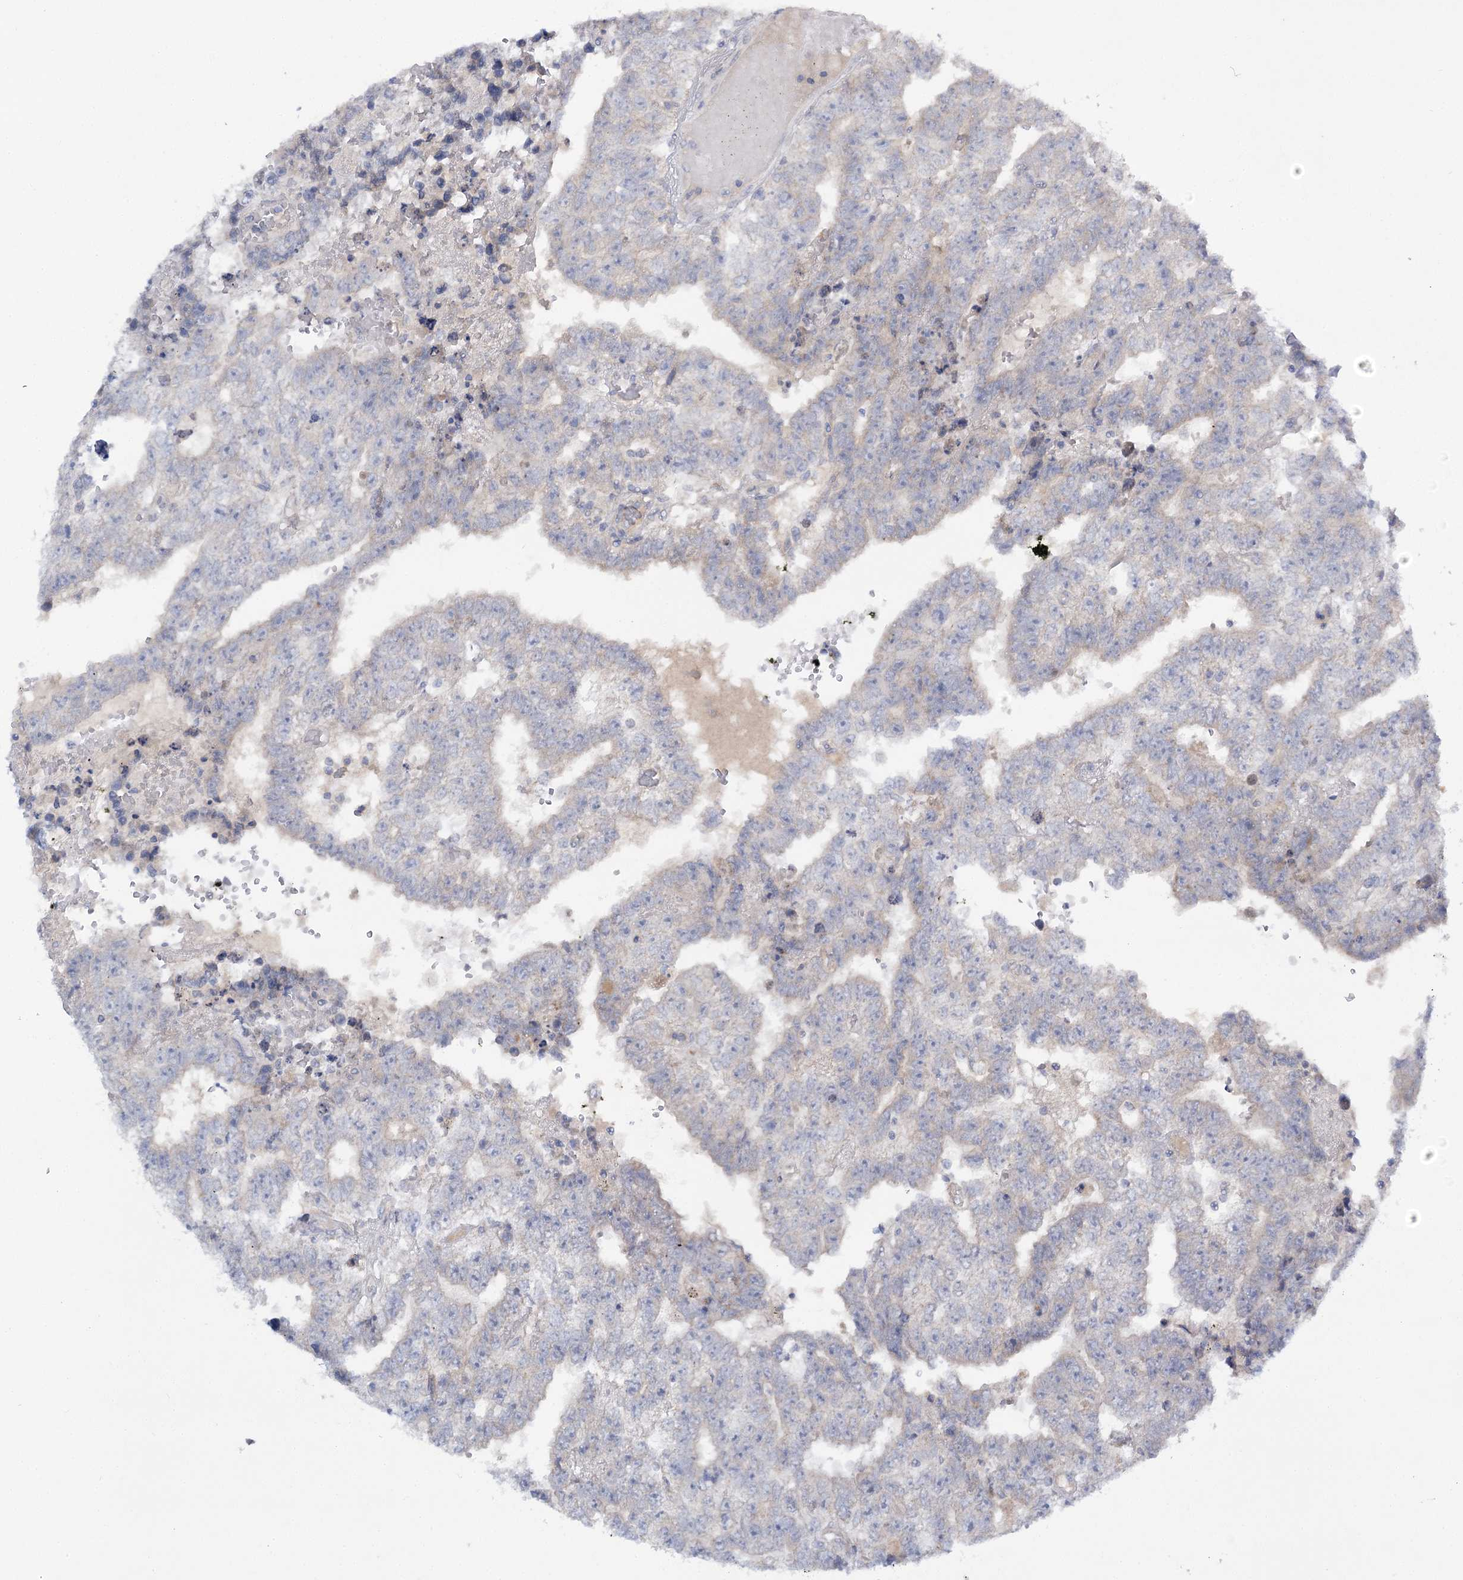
{"staining": {"intensity": "negative", "quantity": "none", "location": "none"}, "tissue": "testis cancer", "cell_type": "Tumor cells", "image_type": "cancer", "snomed": [{"axis": "morphology", "description": "Carcinoma, Embryonal, NOS"}, {"axis": "topography", "description": "Testis"}], "caption": "High magnification brightfield microscopy of testis embryonal carcinoma stained with DAB (brown) and counterstained with hematoxylin (blue): tumor cells show no significant staining. The staining is performed using DAB (3,3'-diaminobenzidine) brown chromogen with nuclei counter-stained in using hematoxylin.", "gene": "KIAA0825", "patient": {"sex": "male", "age": 25}}